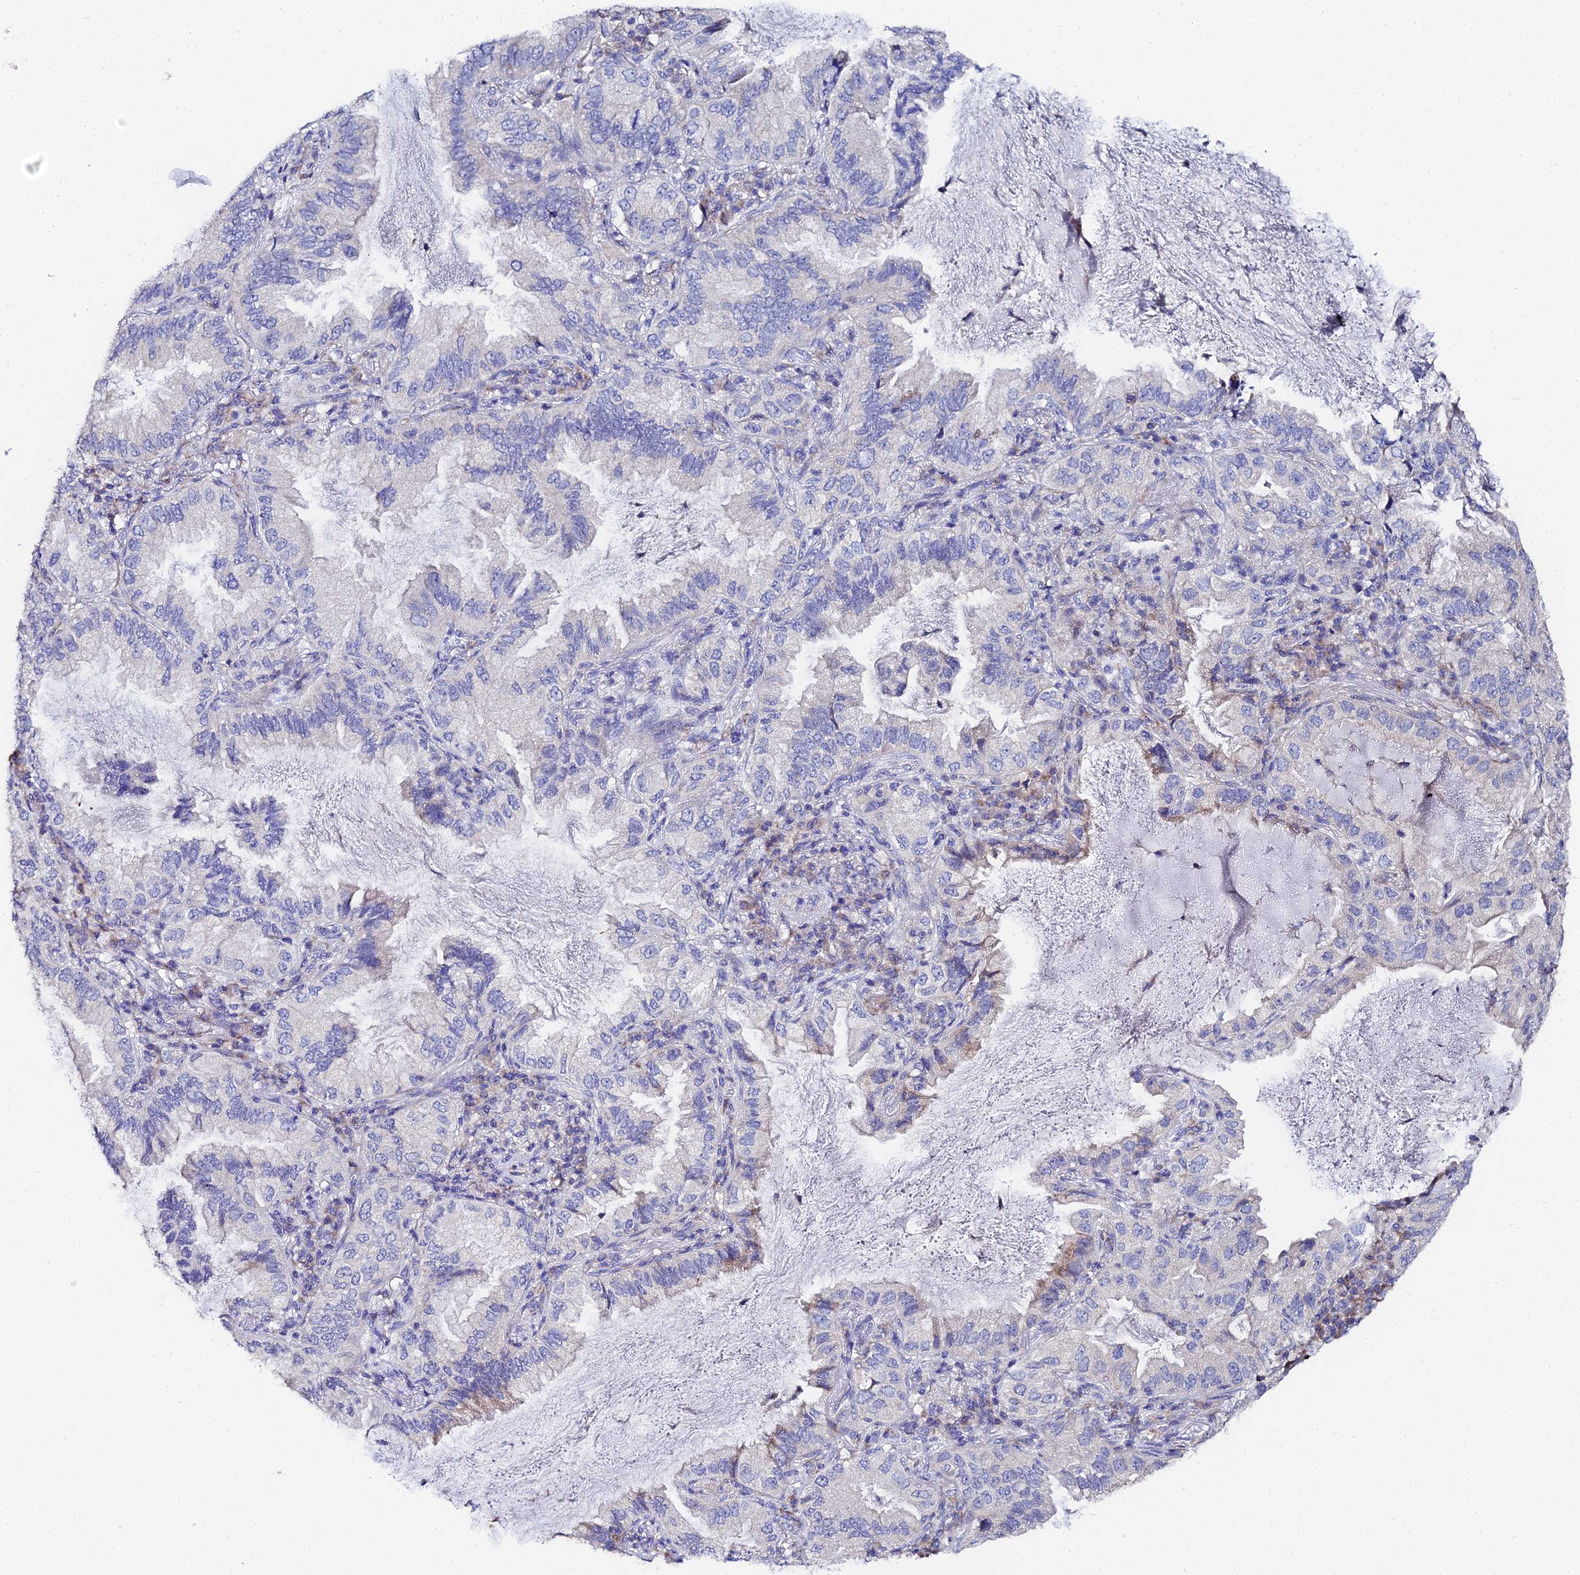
{"staining": {"intensity": "weak", "quantity": "<25%", "location": "cytoplasmic/membranous"}, "tissue": "lung cancer", "cell_type": "Tumor cells", "image_type": "cancer", "snomed": [{"axis": "morphology", "description": "Adenocarcinoma, NOS"}, {"axis": "topography", "description": "Lung"}], "caption": "Lung cancer was stained to show a protein in brown. There is no significant positivity in tumor cells.", "gene": "UBE2L3", "patient": {"sex": "female", "age": 69}}